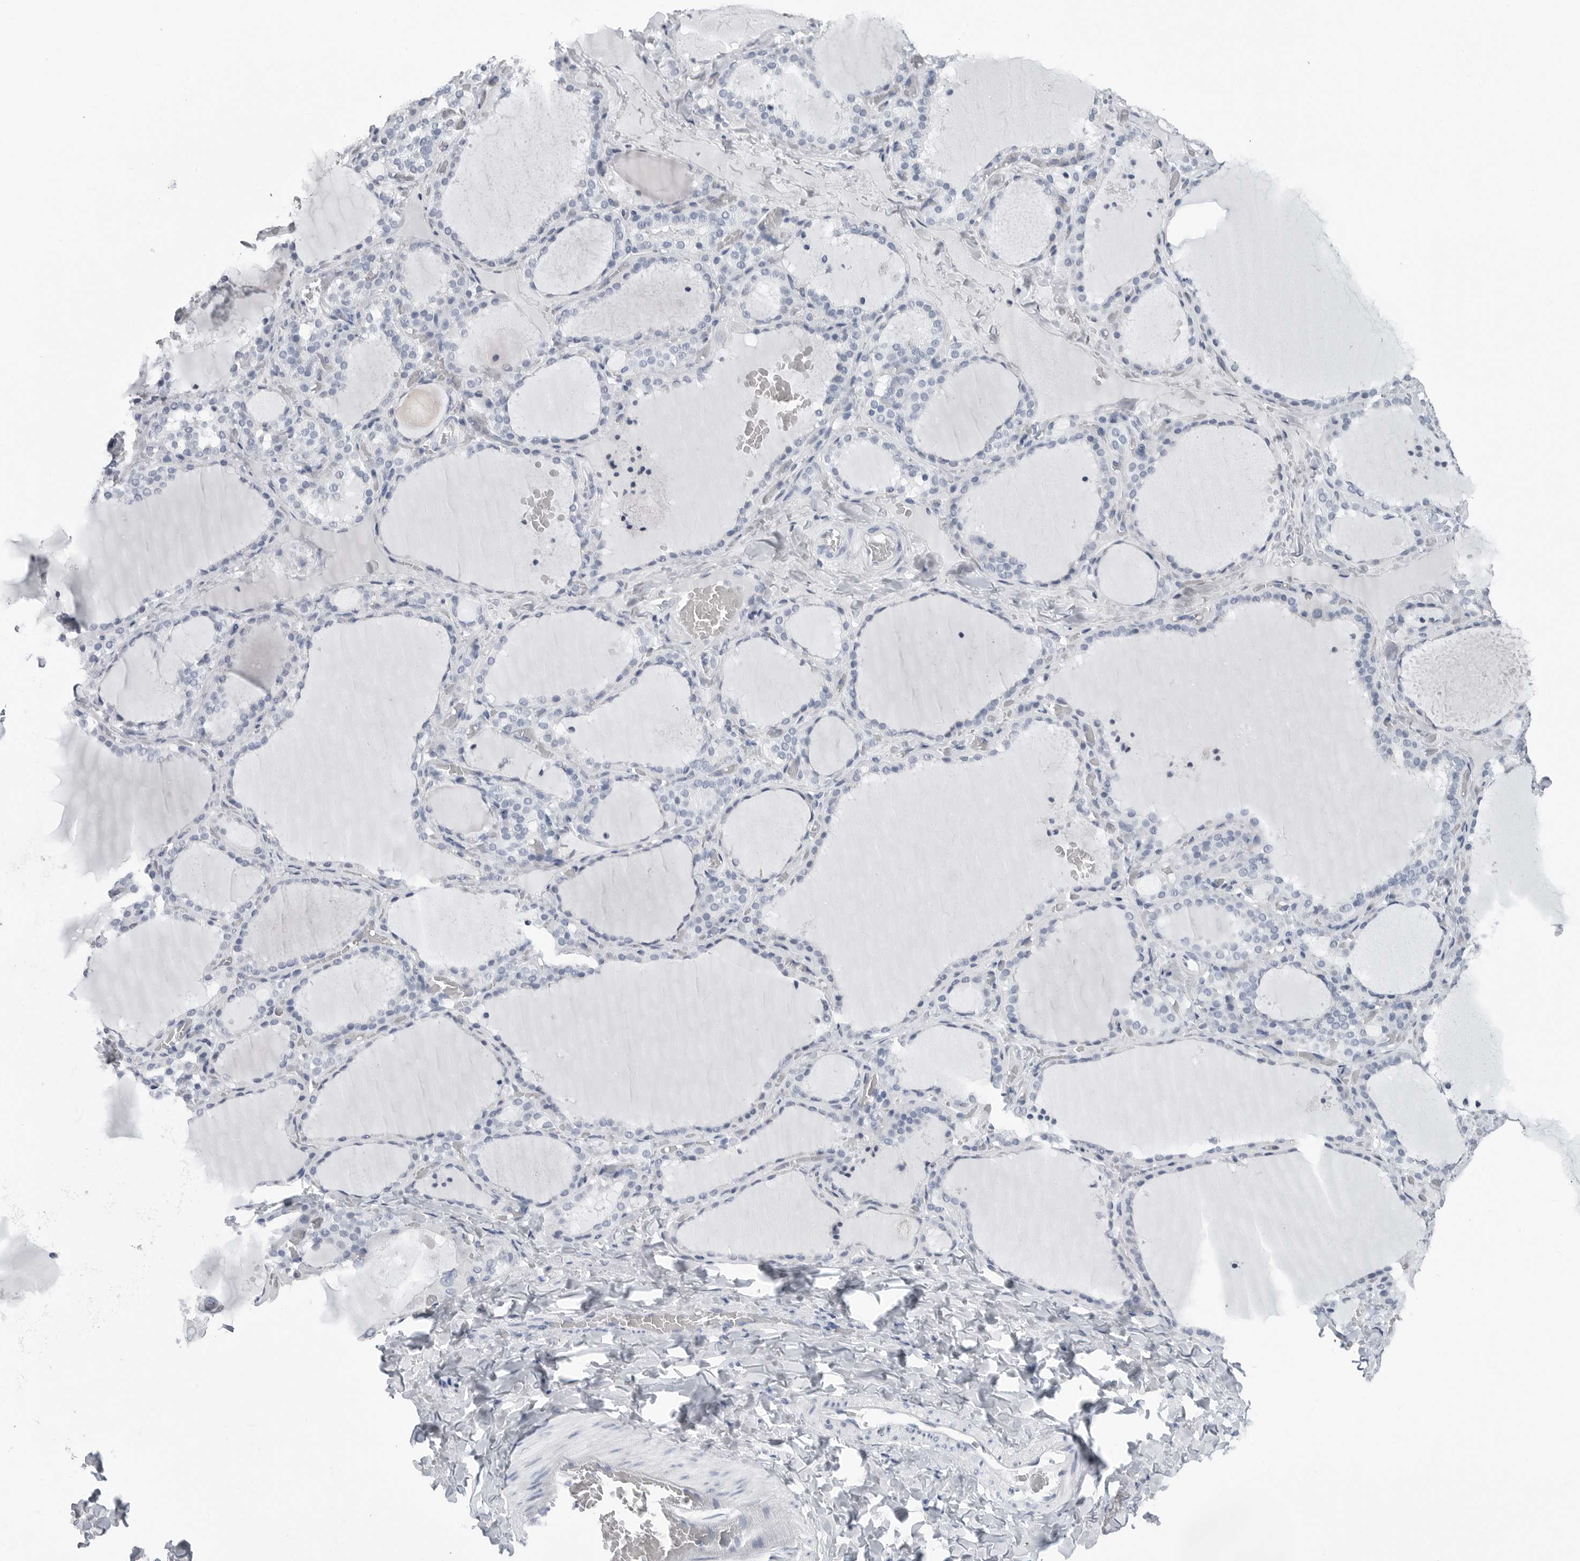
{"staining": {"intensity": "negative", "quantity": "none", "location": "none"}, "tissue": "thyroid gland", "cell_type": "Glandular cells", "image_type": "normal", "snomed": [{"axis": "morphology", "description": "Normal tissue, NOS"}, {"axis": "topography", "description": "Thyroid gland"}], "caption": "This image is of unremarkable thyroid gland stained with IHC to label a protein in brown with the nuclei are counter-stained blue. There is no staining in glandular cells. (Brightfield microscopy of DAB (3,3'-diaminobenzidine) immunohistochemistry at high magnification).", "gene": "CSH1", "patient": {"sex": "female", "age": 22}}